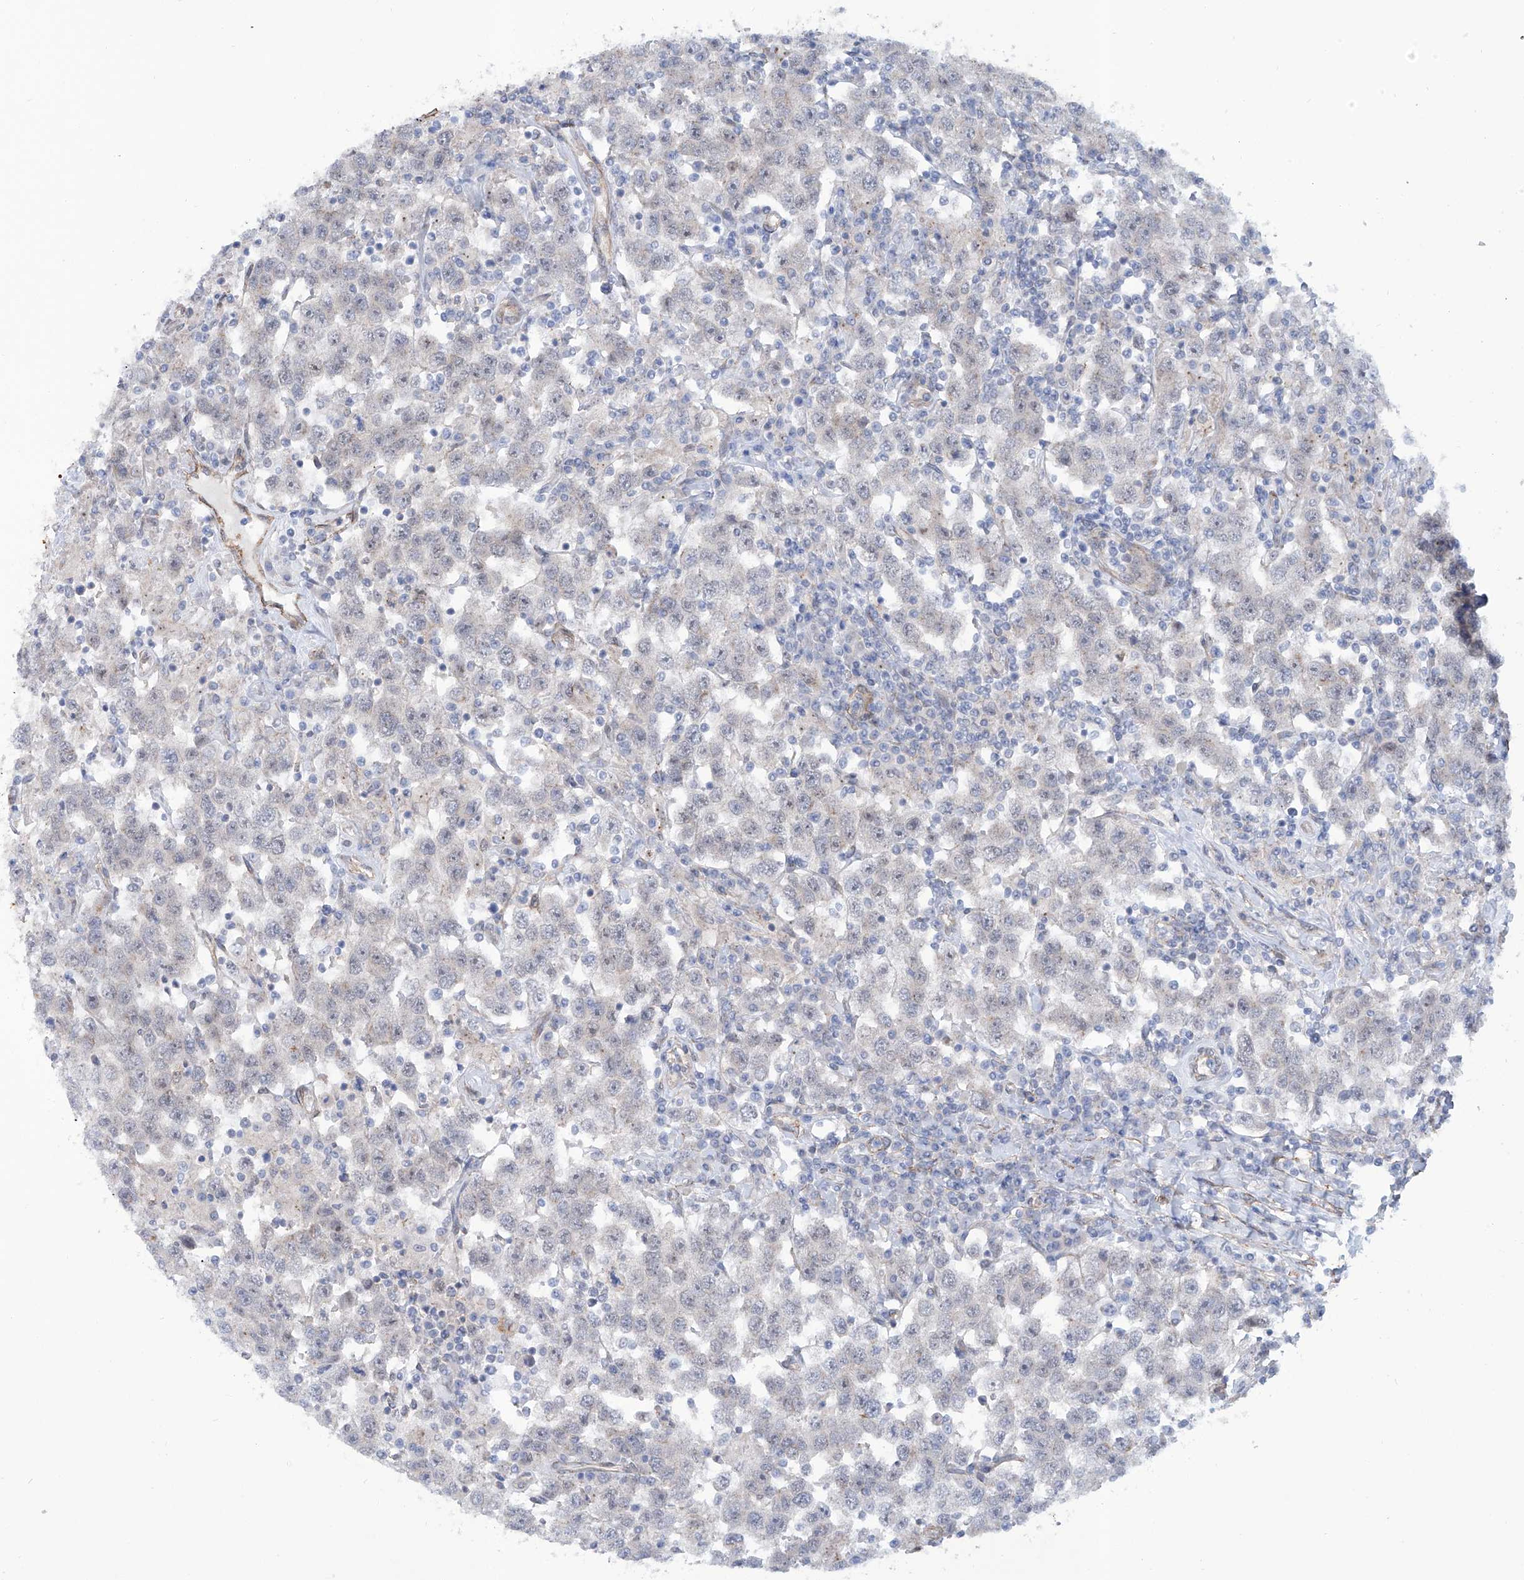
{"staining": {"intensity": "negative", "quantity": "none", "location": "none"}, "tissue": "testis cancer", "cell_type": "Tumor cells", "image_type": "cancer", "snomed": [{"axis": "morphology", "description": "Seminoma, NOS"}, {"axis": "topography", "description": "Testis"}], "caption": "DAB (3,3'-diaminobenzidine) immunohistochemical staining of testis cancer (seminoma) reveals no significant staining in tumor cells.", "gene": "ZNF490", "patient": {"sex": "male", "age": 41}}